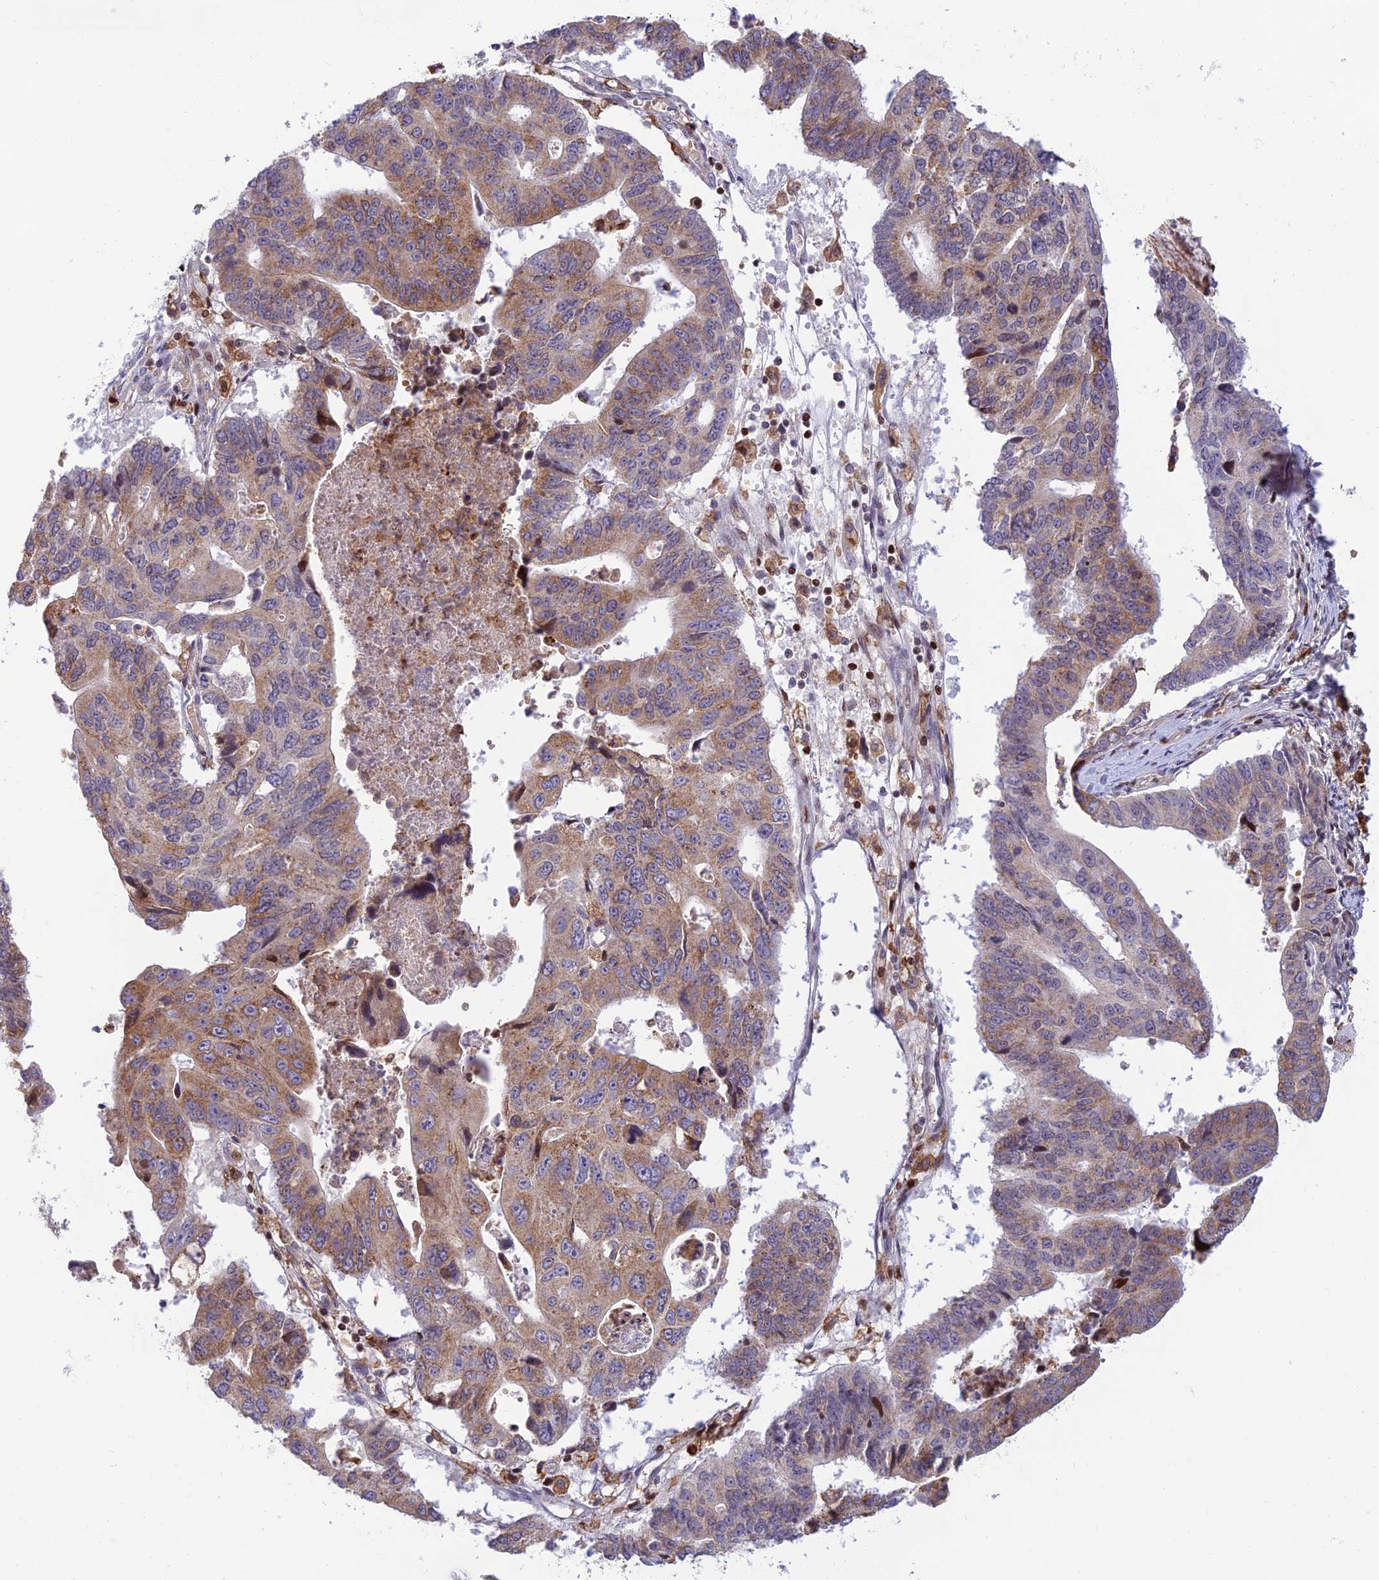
{"staining": {"intensity": "moderate", "quantity": "25%-75%", "location": "cytoplasmic/membranous"}, "tissue": "stomach cancer", "cell_type": "Tumor cells", "image_type": "cancer", "snomed": [{"axis": "morphology", "description": "Adenocarcinoma, NOS"}, {"axis": "topography", "description": "Stomach"}], "caption": "A medium amount of moderate cytoplasmic/membranous positivity is identified in approximately 25%-75% of tumor cells in stomach cancer tissue. (DAB IHC with brightfield microscopy, high magnification).", "gene": "FAM186B", "patient": {"sex": "male", "age": 59}}